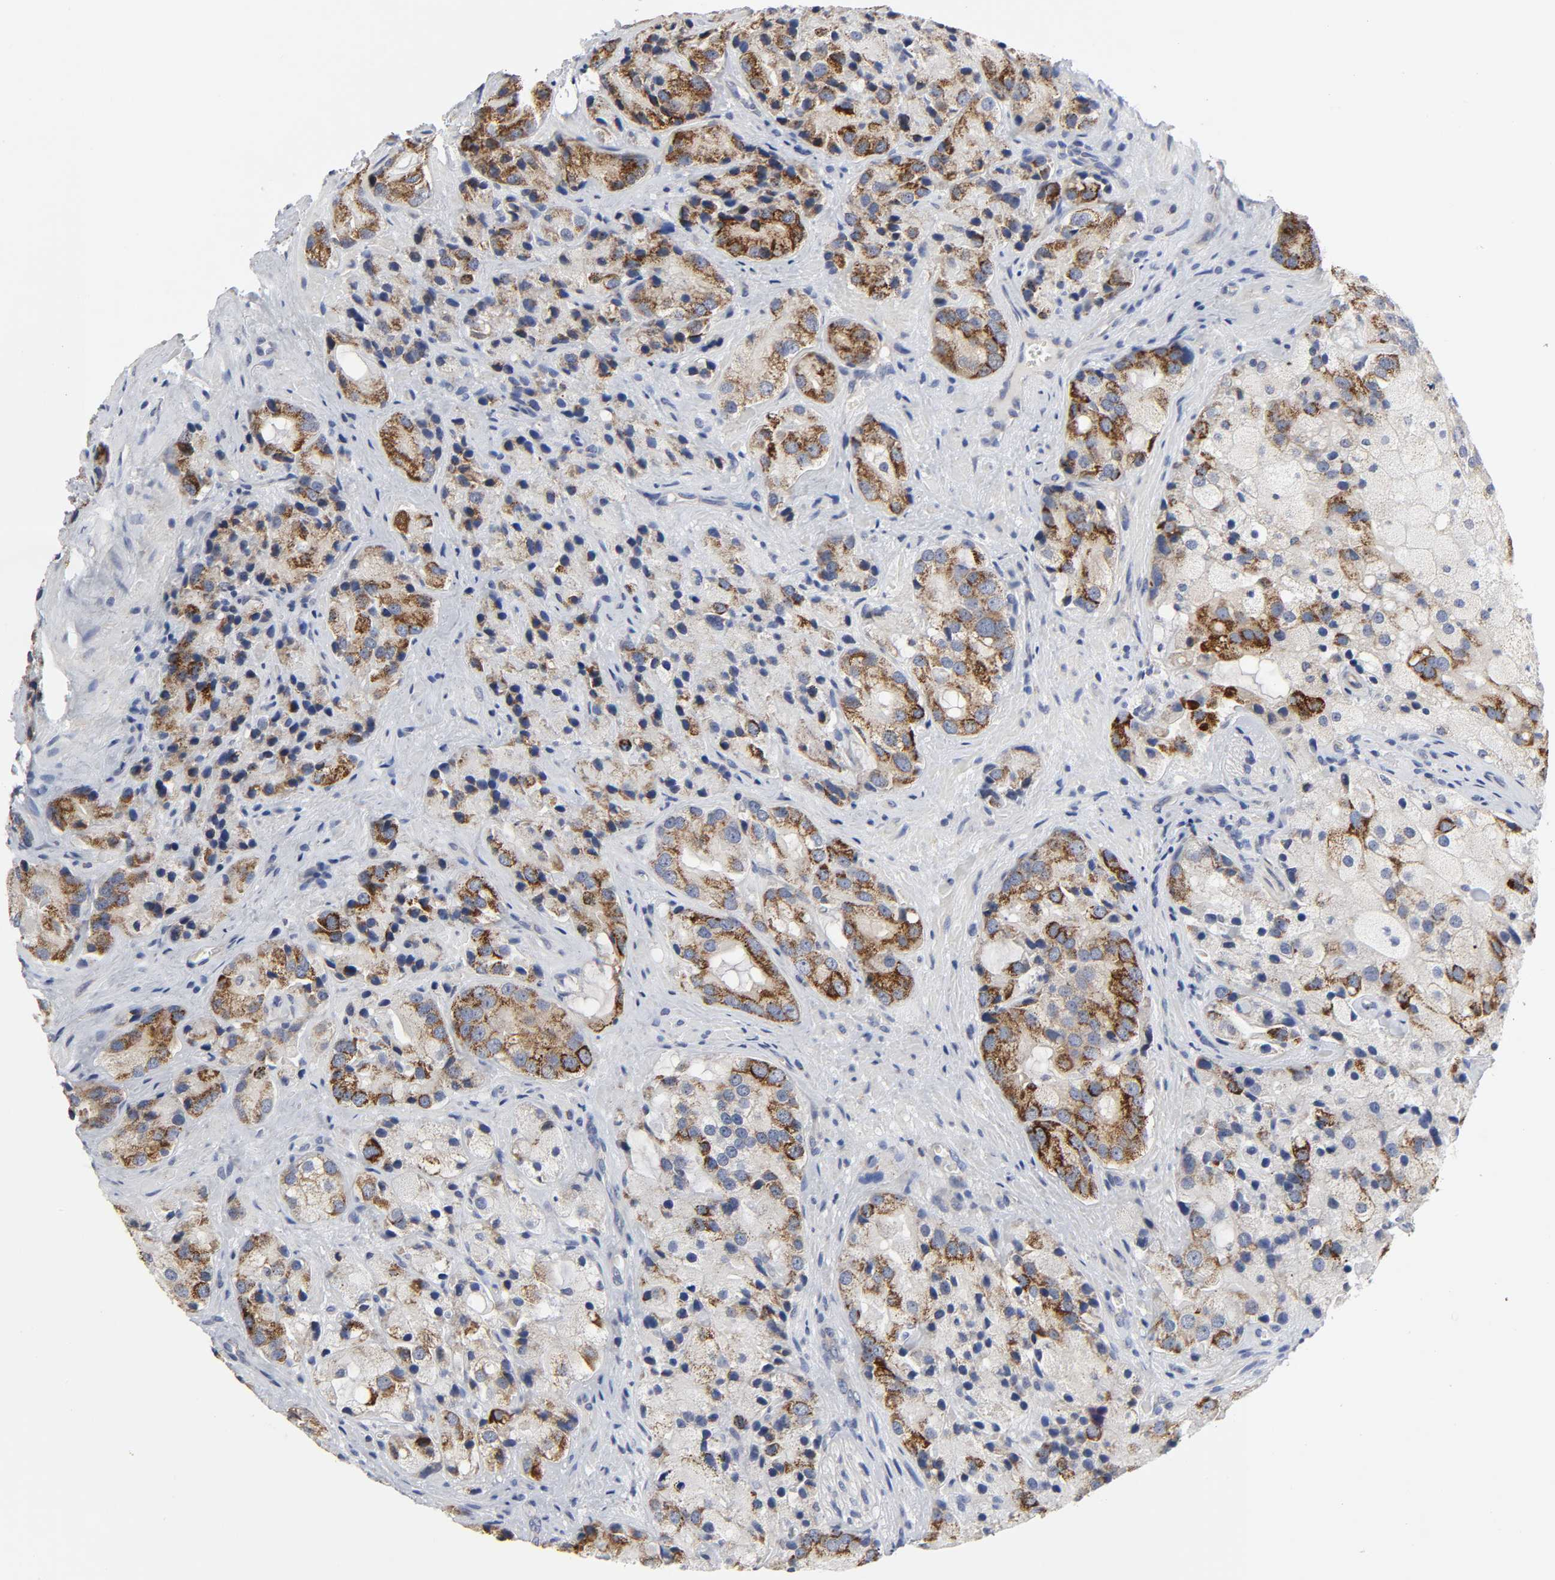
{"staining": {"intensity": "moderate", "quantity": "25%-75%", "location": "cytoplasmic/membranous"}, "tissue": "prostate cancer", "cell_type": "Tumor cells", "image_type": "cancer", "snomed": [{"axis": "morphology", "description": "Adenocarcinoma, High grade"}, {"axis": "topography", "description": "Prostate"}], "caption": "There is medium levels of moderate cytoplasmic/membranous staining in tumor cells of prostate cancer (high-grade adenocarcinoma), as demonstrated by immunohistochemical staining (brown color).", "gene": "AOPEP", "patient": {"sex": "male", "age": 70}}